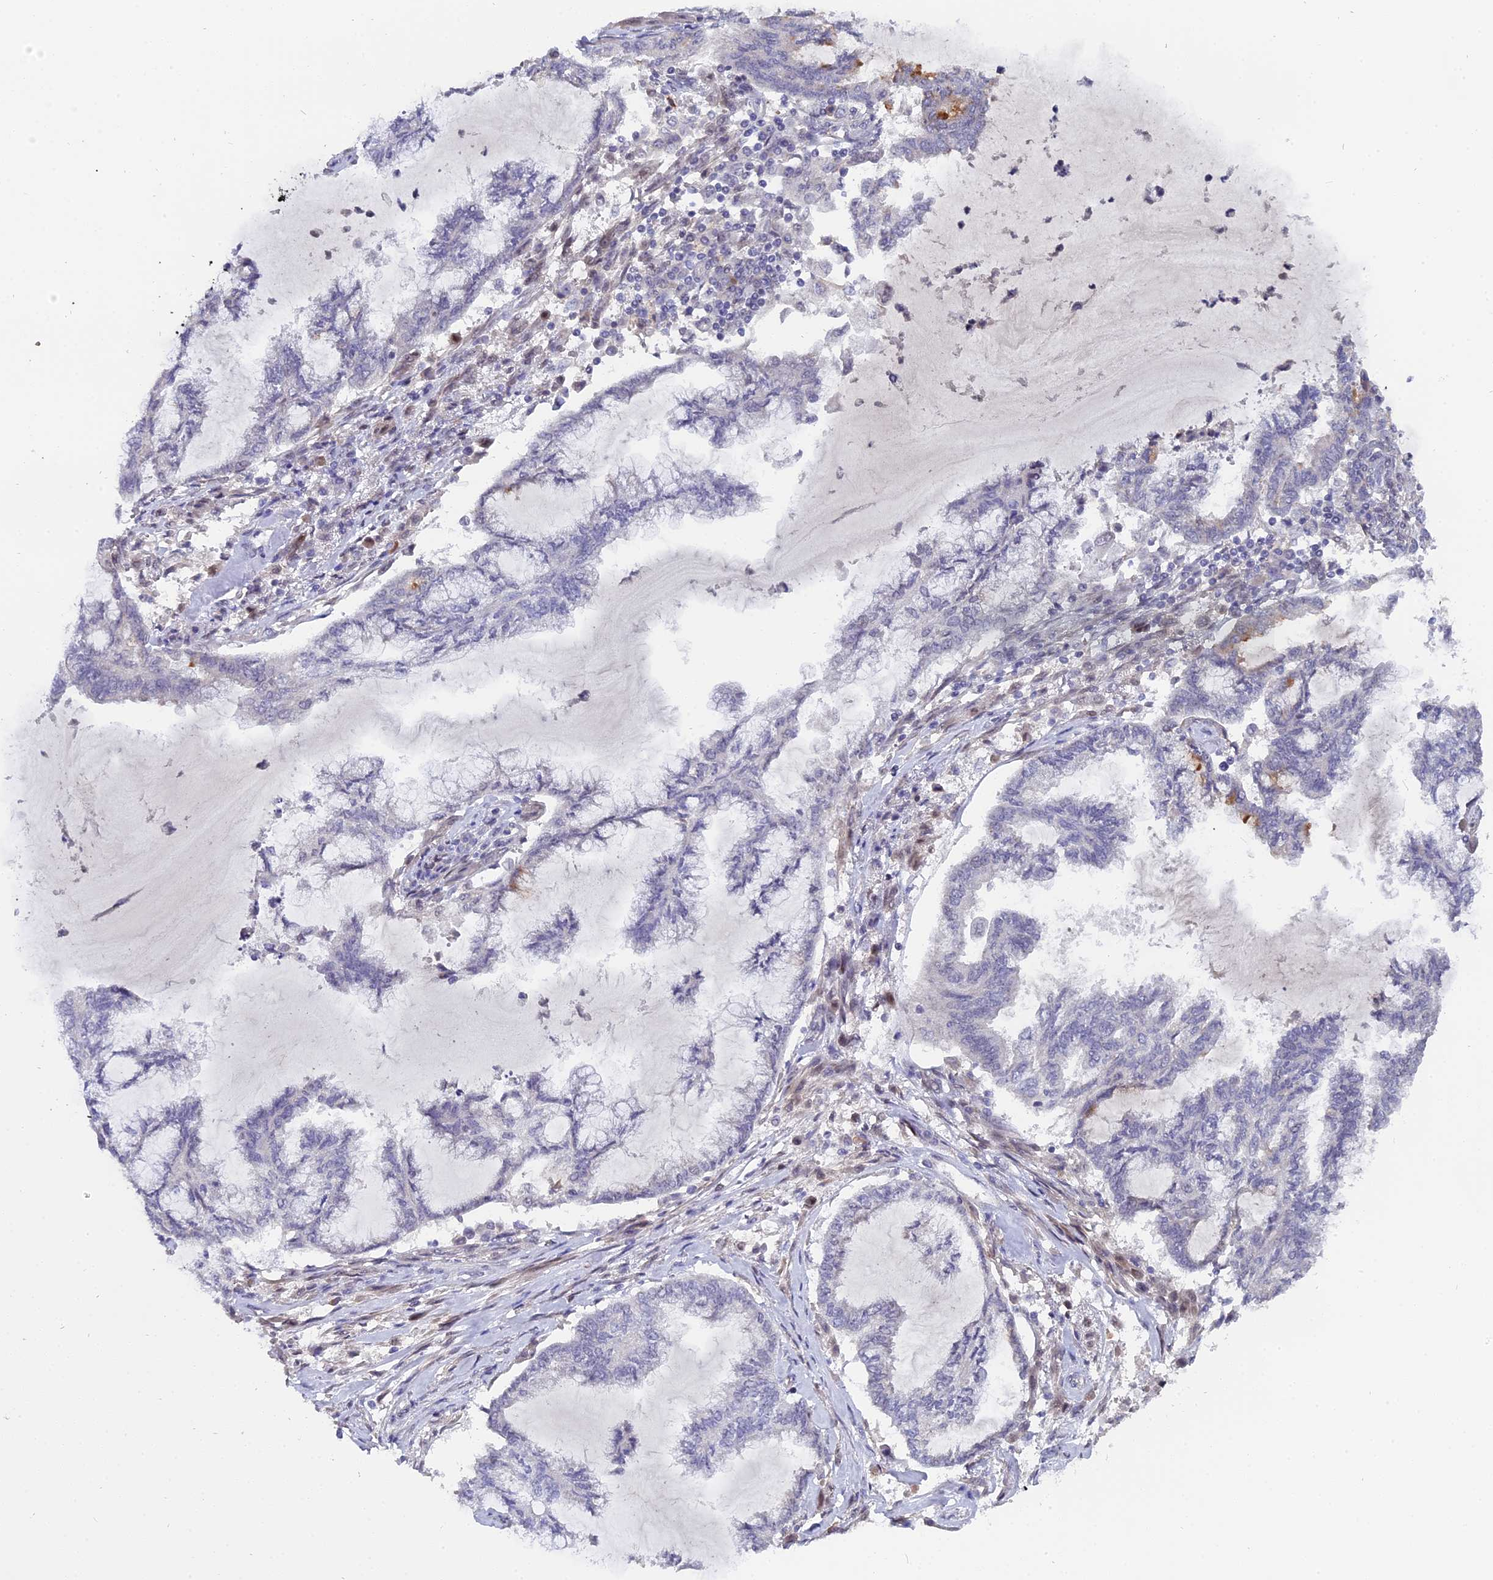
{"staining": {"intensity": "negative", "quantity": "none", "location": "none"}, "tissue": "endometrial cancer", "cell_type": "Tumor cells", "image_type": "cancer", "snomed": [{"axis": "morphology", "description": "Adenocarcinoma, NOS"}, {"axis": "topography", "description": "Endometrium"}], "caption": "Tumor cells are negative for brown protein staining in adenocarcinoma (endometrial).", "gene": "PYGO1", "patient": {"sex": "female", "age": 86}}